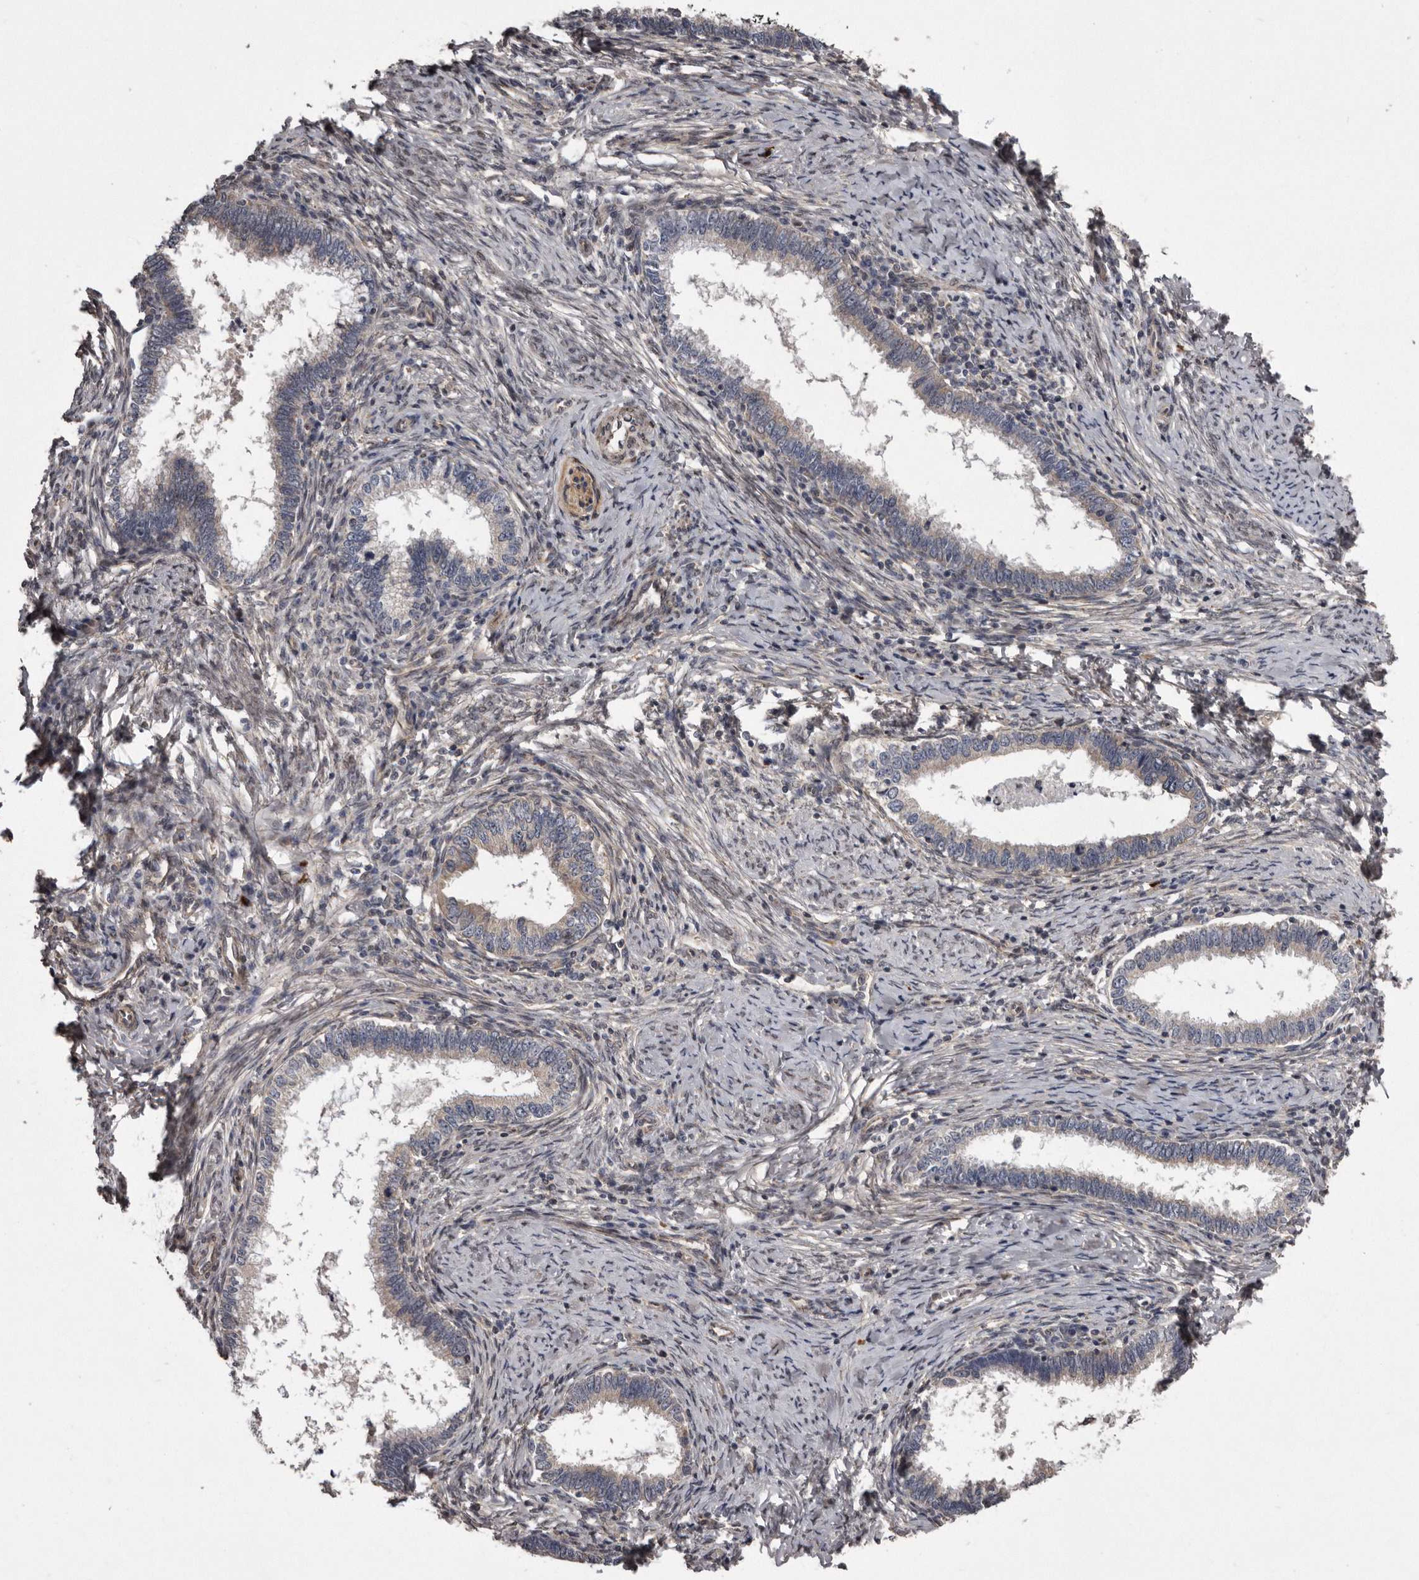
{"staining": {"intensity": "weak", "quantity": "25%-75%", "location": "cytoplasmic/membranous"}, "tissue": "cervical cancer", "cell_type": "Tumor cells", "image_type": "cancer", "snomed": [{"axis": "morphology", "description": "Adenocarcinoma, NOS"}, {"axis": "topography", "description": "Cervix"}], "caption": "DAB immunohistochemical staining of human cervical adenocarcinoma reveals weak cytoplasmic/membranous protein positivity in about 25%-75% of tumor cells.", "gene": "ARMCX1", "patient": {"sex": "female", "age": 36}}